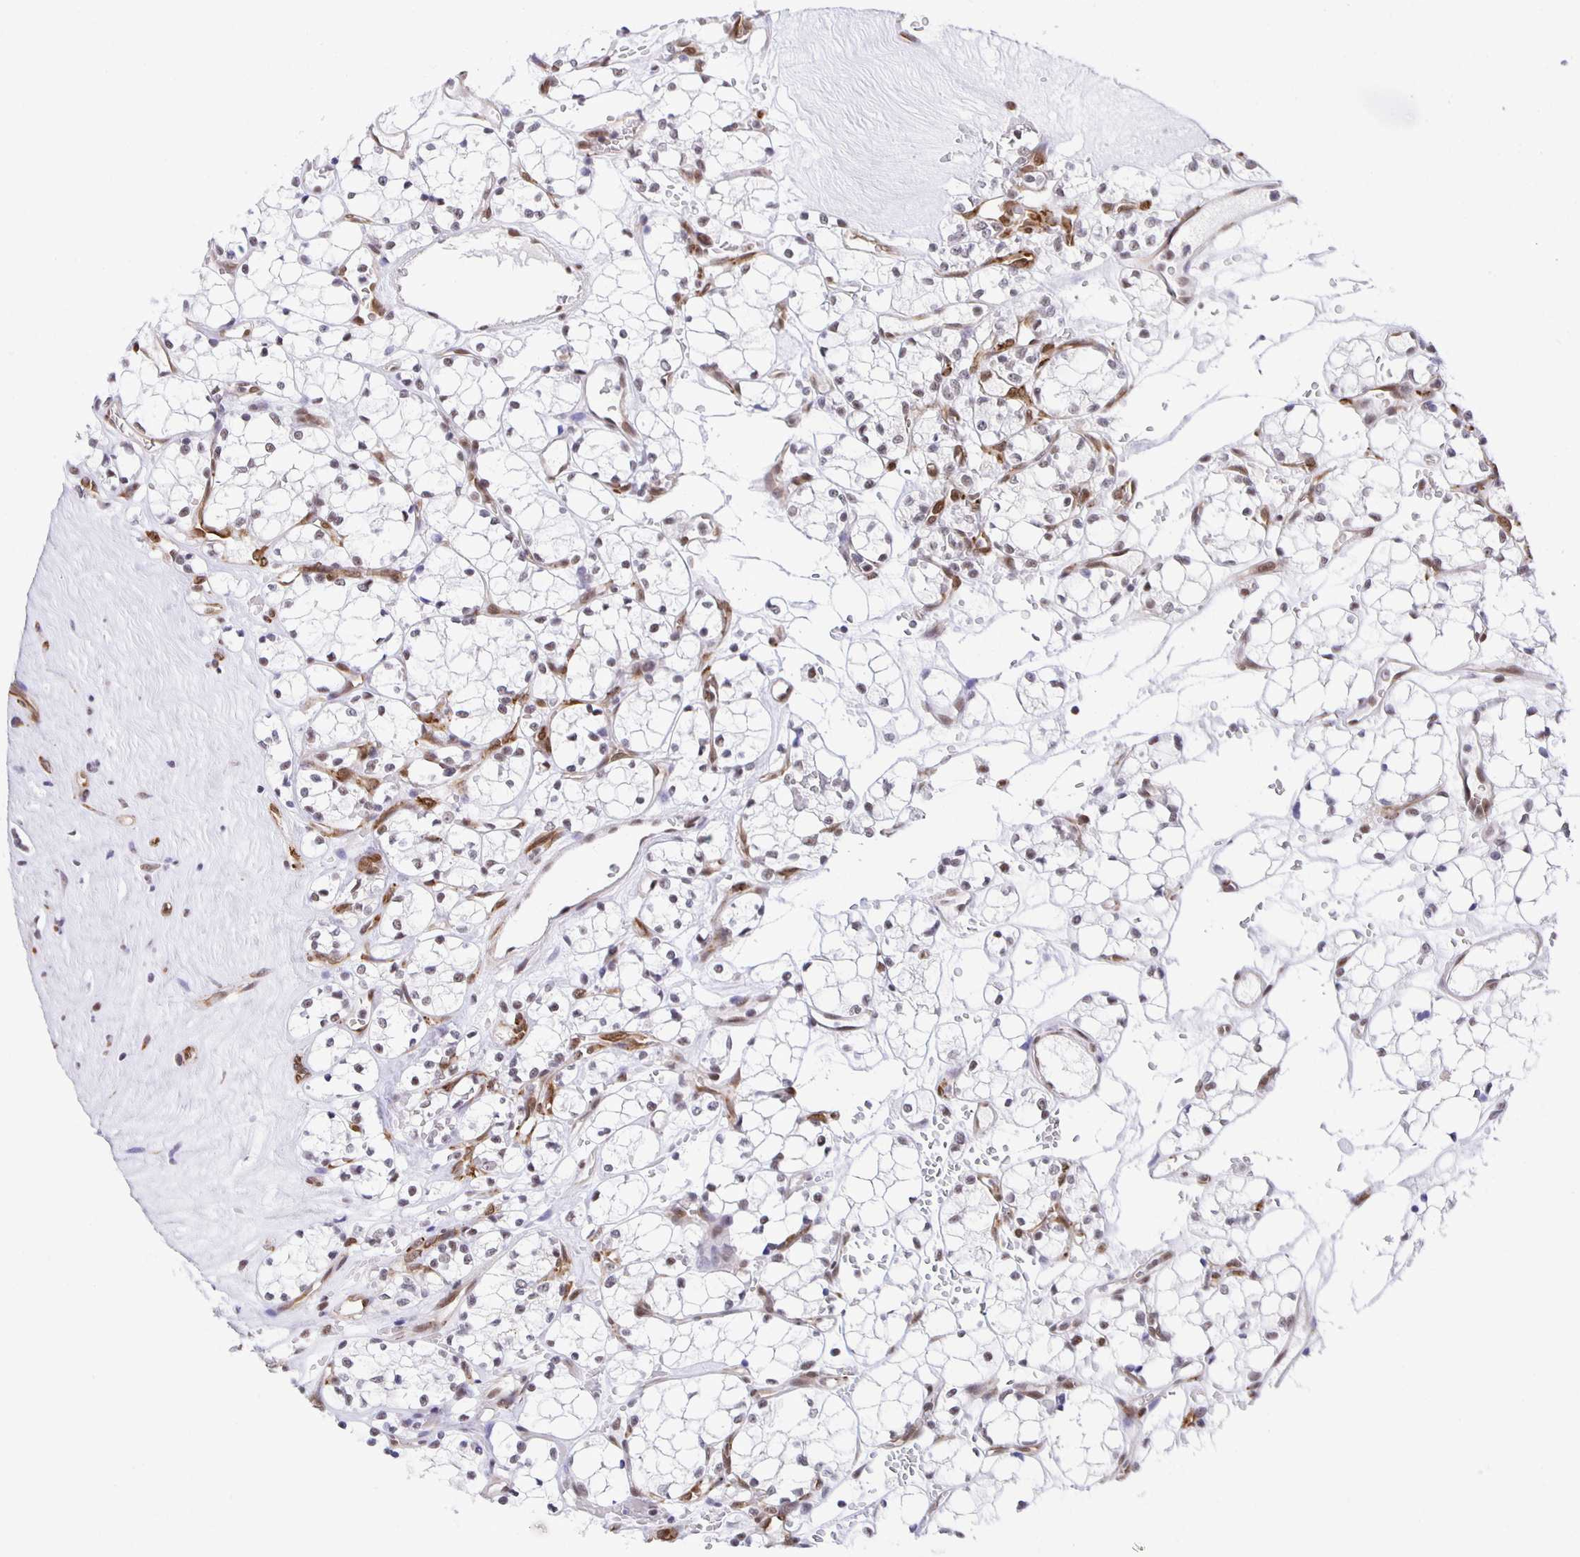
{"staining": {"intensity": "weak", "quantity": "<25%", "location": "nuclear"}, "tissue": "renal cancer", "cell_type": "Tumor cells", "image_type": "cancer", "snomed": [{"axis": "morphology", "description": "Adenocarcinoma, NOS"}, {"axis": "topography", "description": "Kidney"}], "caption": "Immunohistochemical staining of adenocarcinoma (renal) exhibits no significant positivity in tumor cells.", "gene": "ZRANB2", "patient": {"sex": "female", "age": 69}}